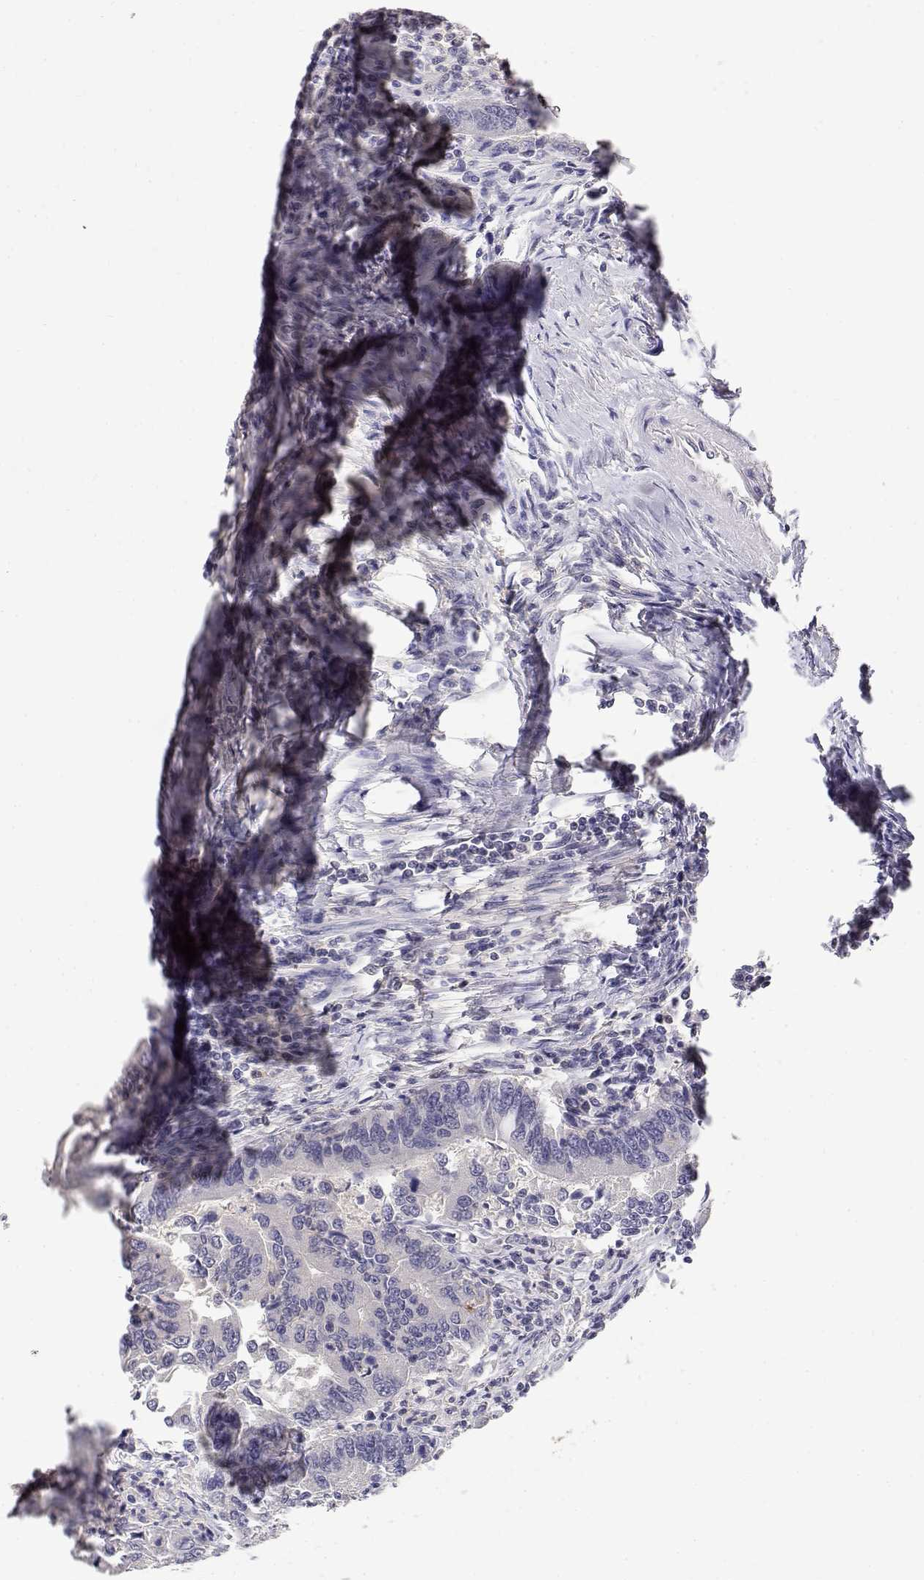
{"staining": {"intensity": "negative", "quantity": "none", "location": "none"}, "tissue": "colorectal cancer", "cell_type": "Tumor cells", "image_type": "cancer", "snomed": [{"axis": "morphology", "description": "Adenocarcinoma, NOS"}, {"axis": "topography", "description": "Colon"}], "caption": "An immunohistochemistry histopathology image of colorectal cancer is shown. There is no staining in tumor cells of colorectal cancer.", "gene": "ADA", "patient": {"sex": "female", "age": 67}}